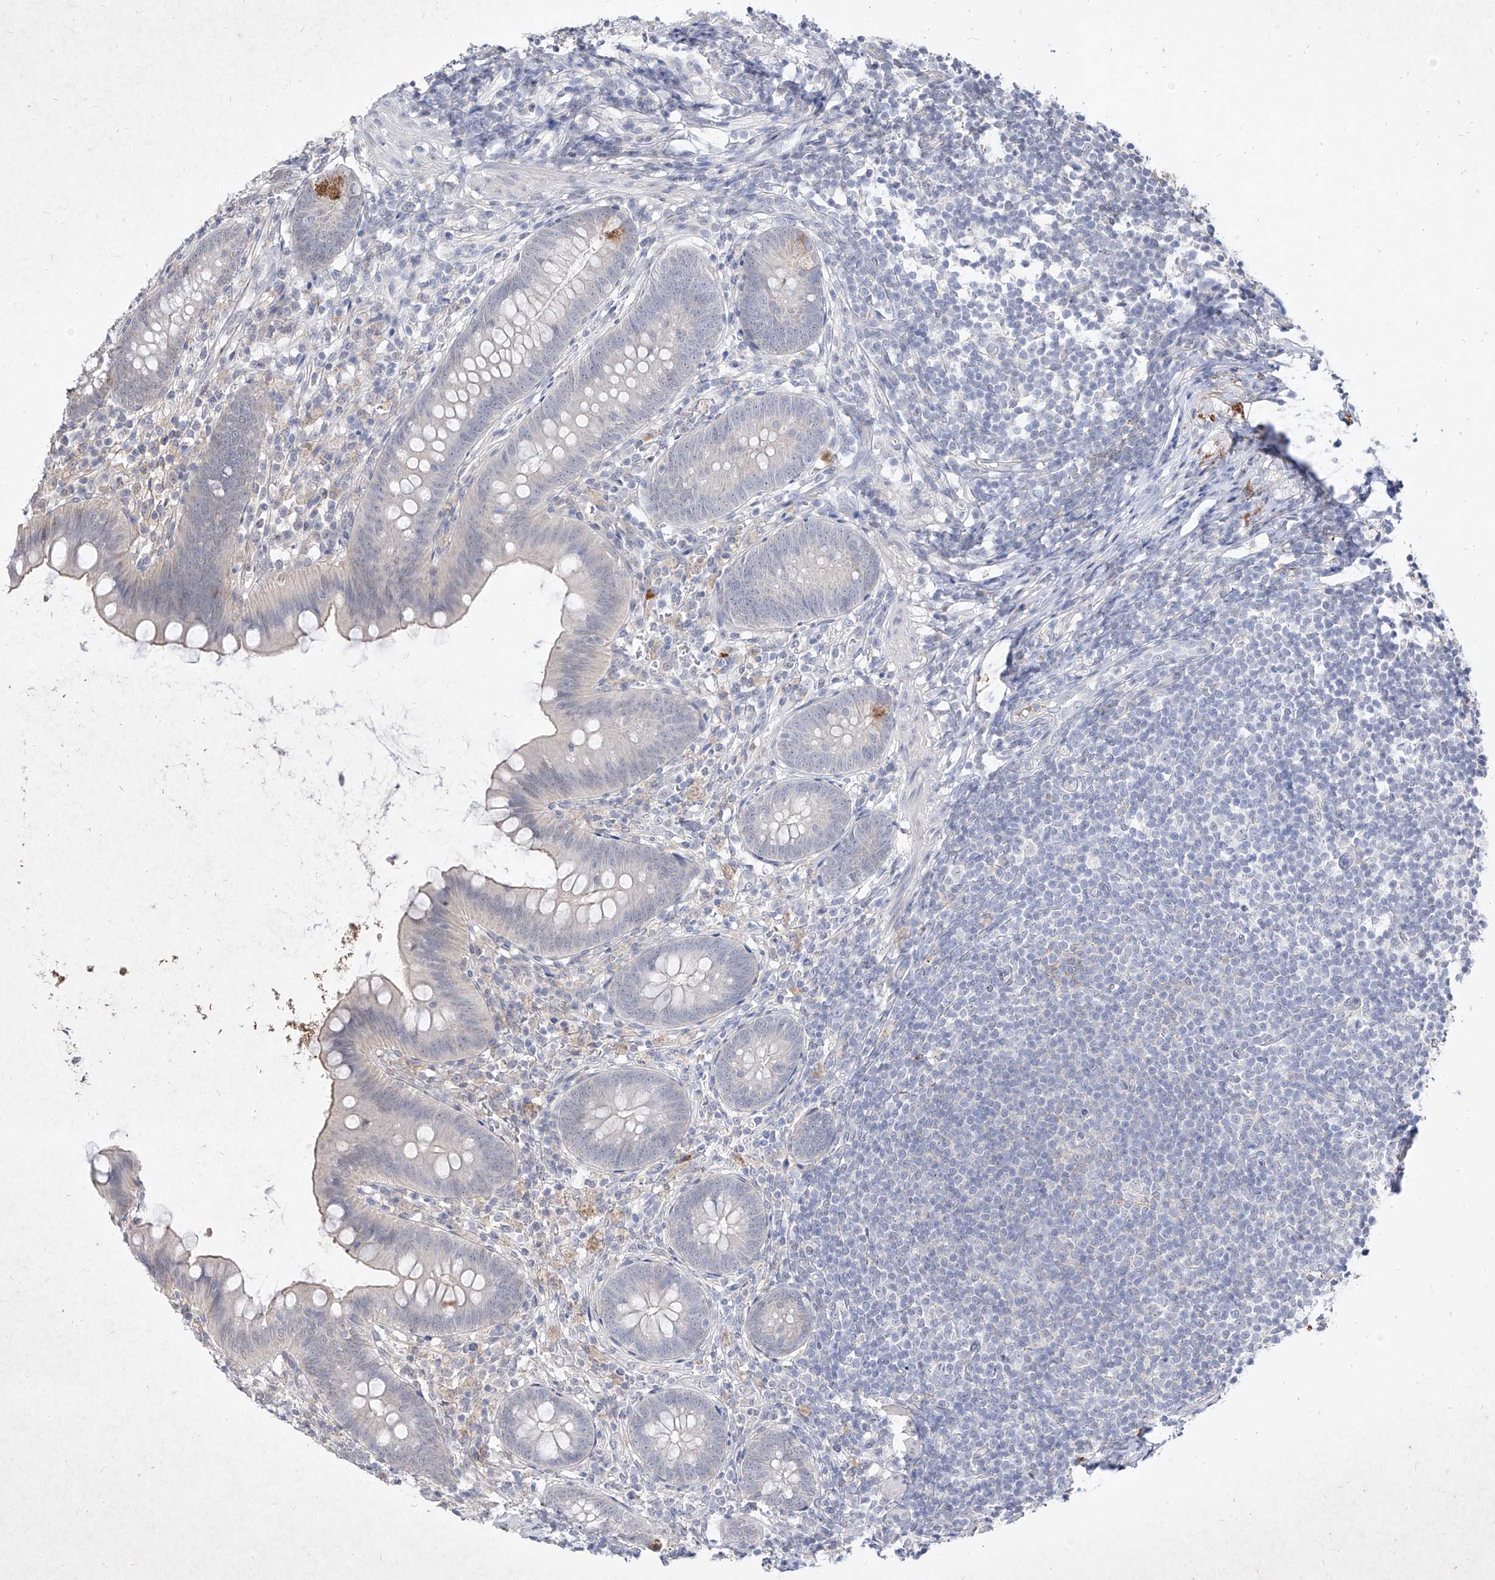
{"staining": {"intensity": "negative", "quantity": "none", "location": "none"}, "tissue": "appendix", "cell_type": "Glandular cells", "image_type": "normal", "snomed": [{"axis": "morphology", "description": "Normal tissue, NOS"}, {"axis": "topography", "description": "Appendix"}], "caption": "Immunohistochemistry micrograph of benign appendix stained for a protein (brown), which shows no expression in glandular cells.", "gene": "C4A", "patient": {"sex": "female", "age": 62}}